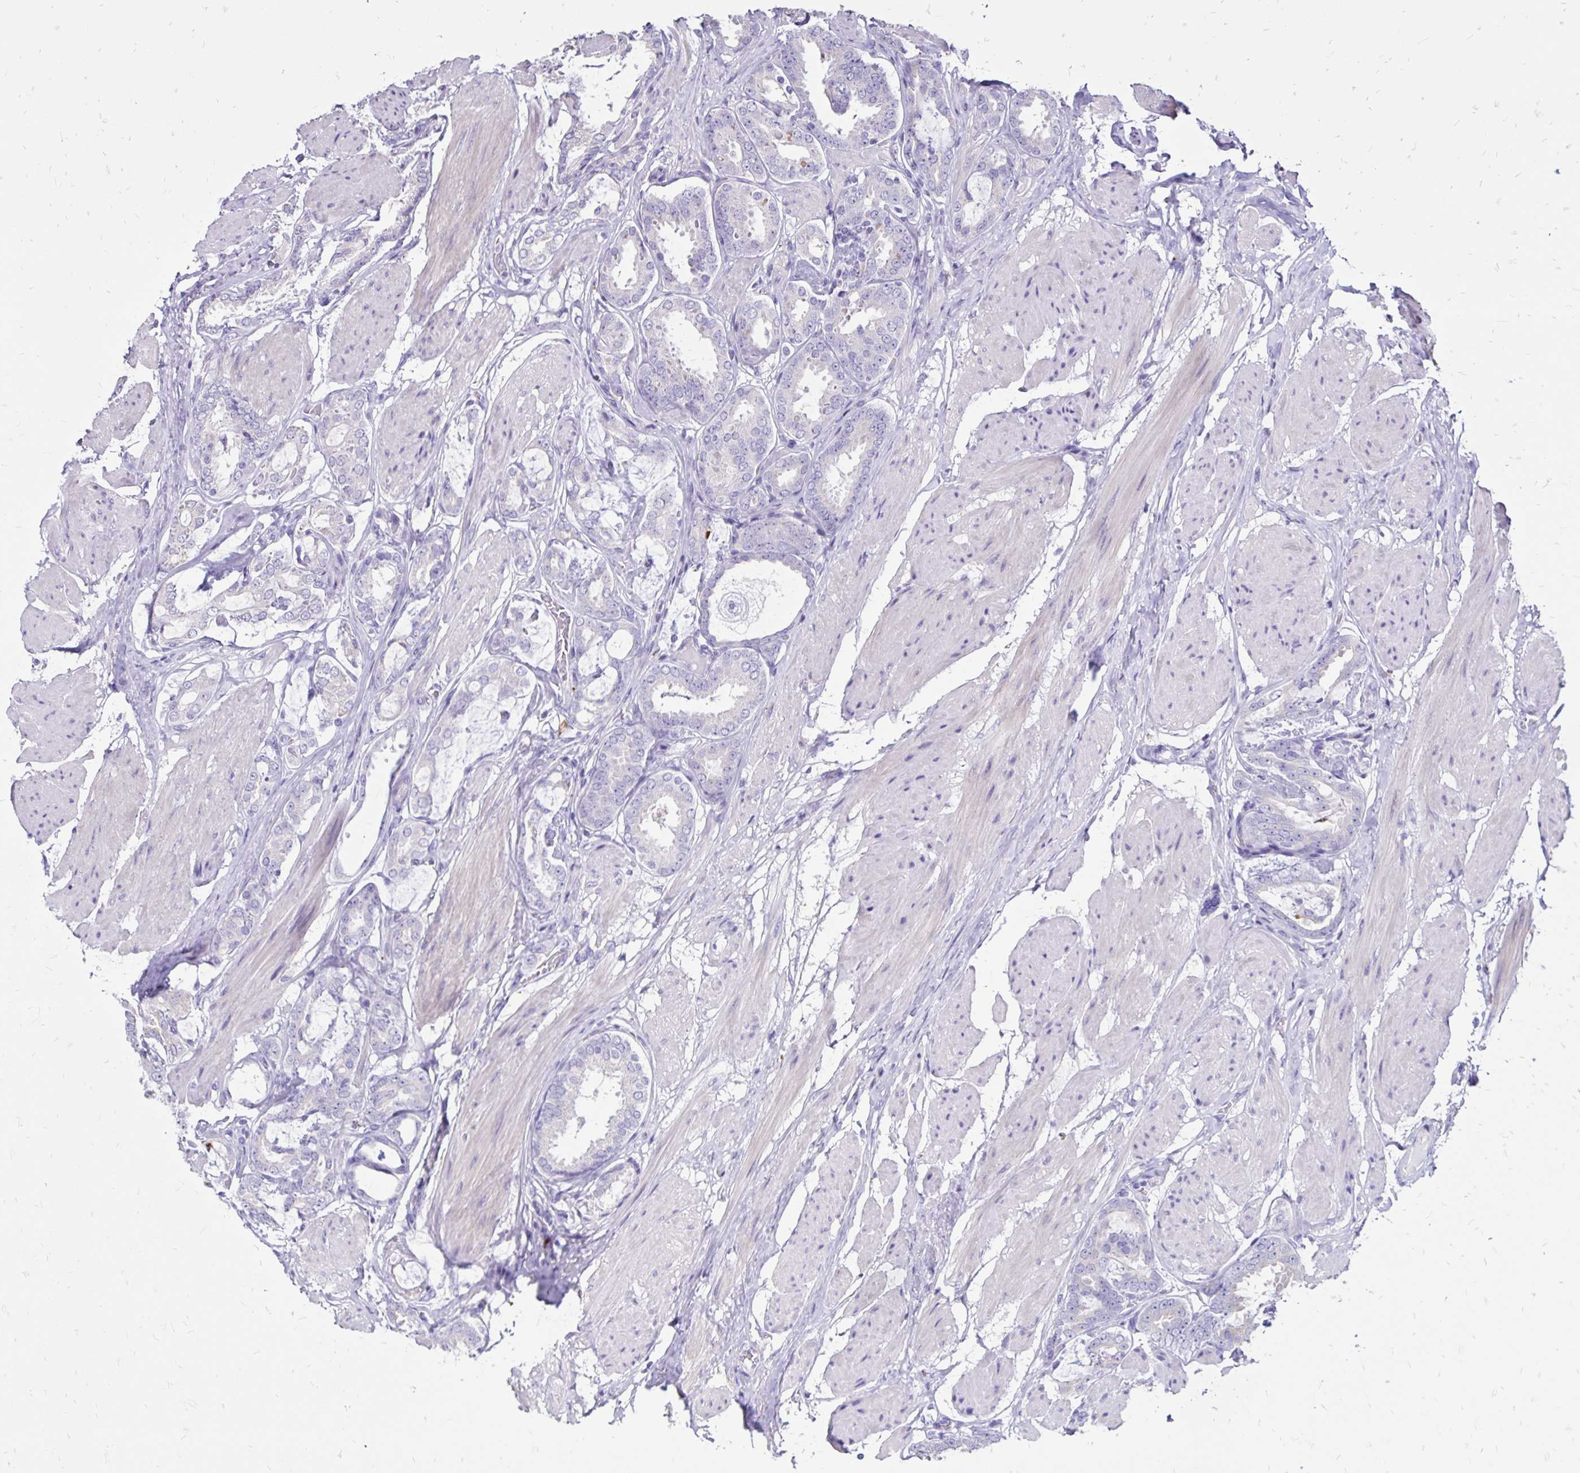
{"staining": {"intensity": "negative", "quantity": "none", "location": "none"}, "tissue": "prostate cancer", "cell_type": "Tumor cells", "image_type": "cancer", "snomed": [{"axis": "morphology", "description": "Adenocarcinoma, High grade"}, {"axis": "topography", "description": "Prostate"}], "caption": "Protein analysis of prostate high-grade adenocarcinoma displays no significant positivity in tumor cells. The staining was performed using DAB to visualize the protein expression in brown, while the nuclei were stained in blue with hematoxylin (Magnification: 20x).", "gene": "EVPL", "patient": {"sex": "male", "age": 63}}